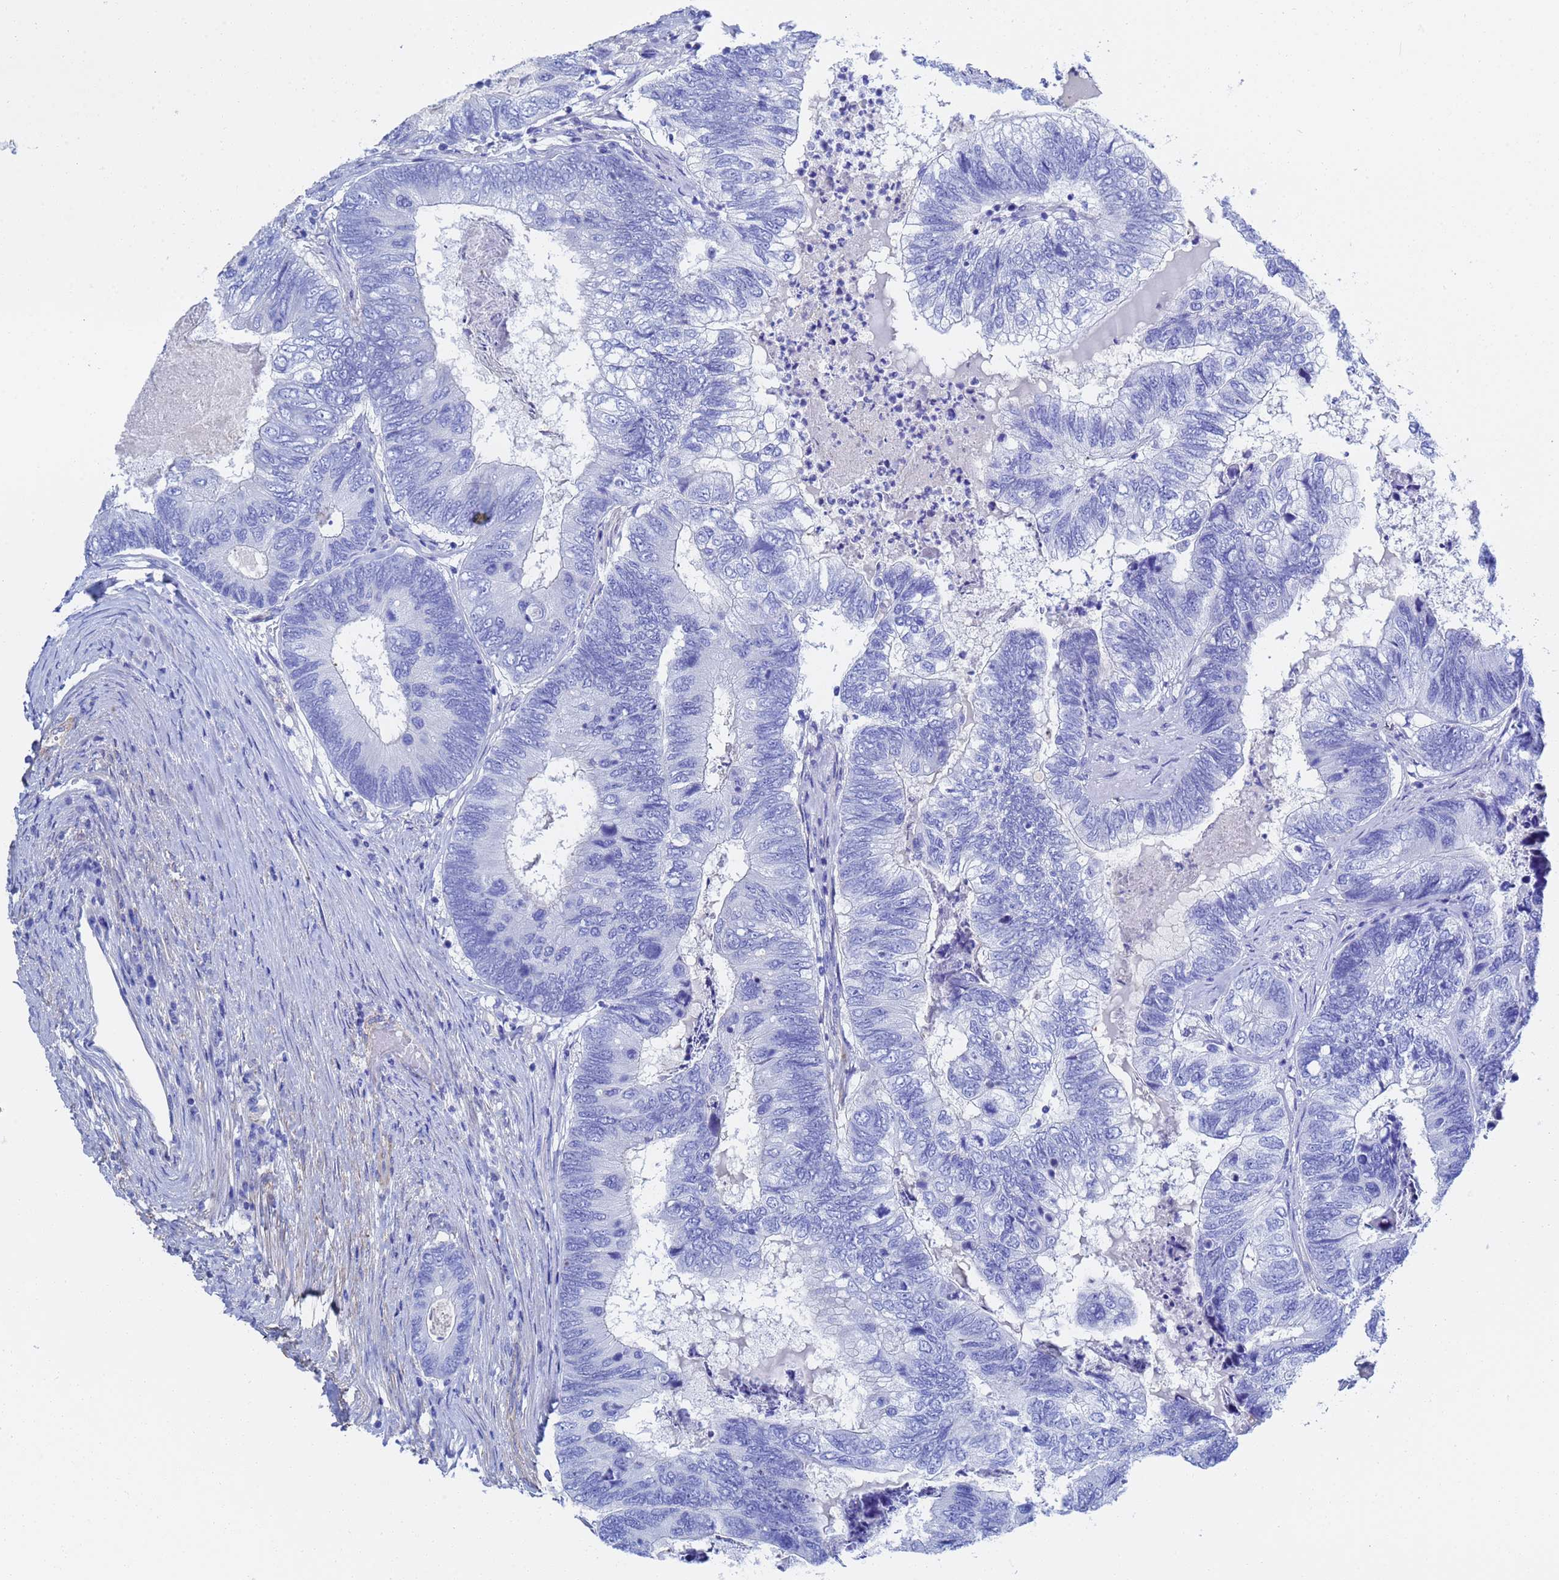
{"staining": {"intensity": "negative", "quantity": "none", "location": "none"}, "tissue": "colorectal cancer", "cell_type": "Tumor cells", "image_type": "cancer", "snomed": [{"axis": "morphology", "description": "Adenocarcinoma, NOS"}, {"axis": "topography", "description": "Colon"}], "caption": "The immunohistochemistry (IHC) photomicrograph has no significant expression in tumor cells of colorectal adenocarcinoma tissue.", "gene": "CST4", "patient": {"sex": "female", "age": 67}}